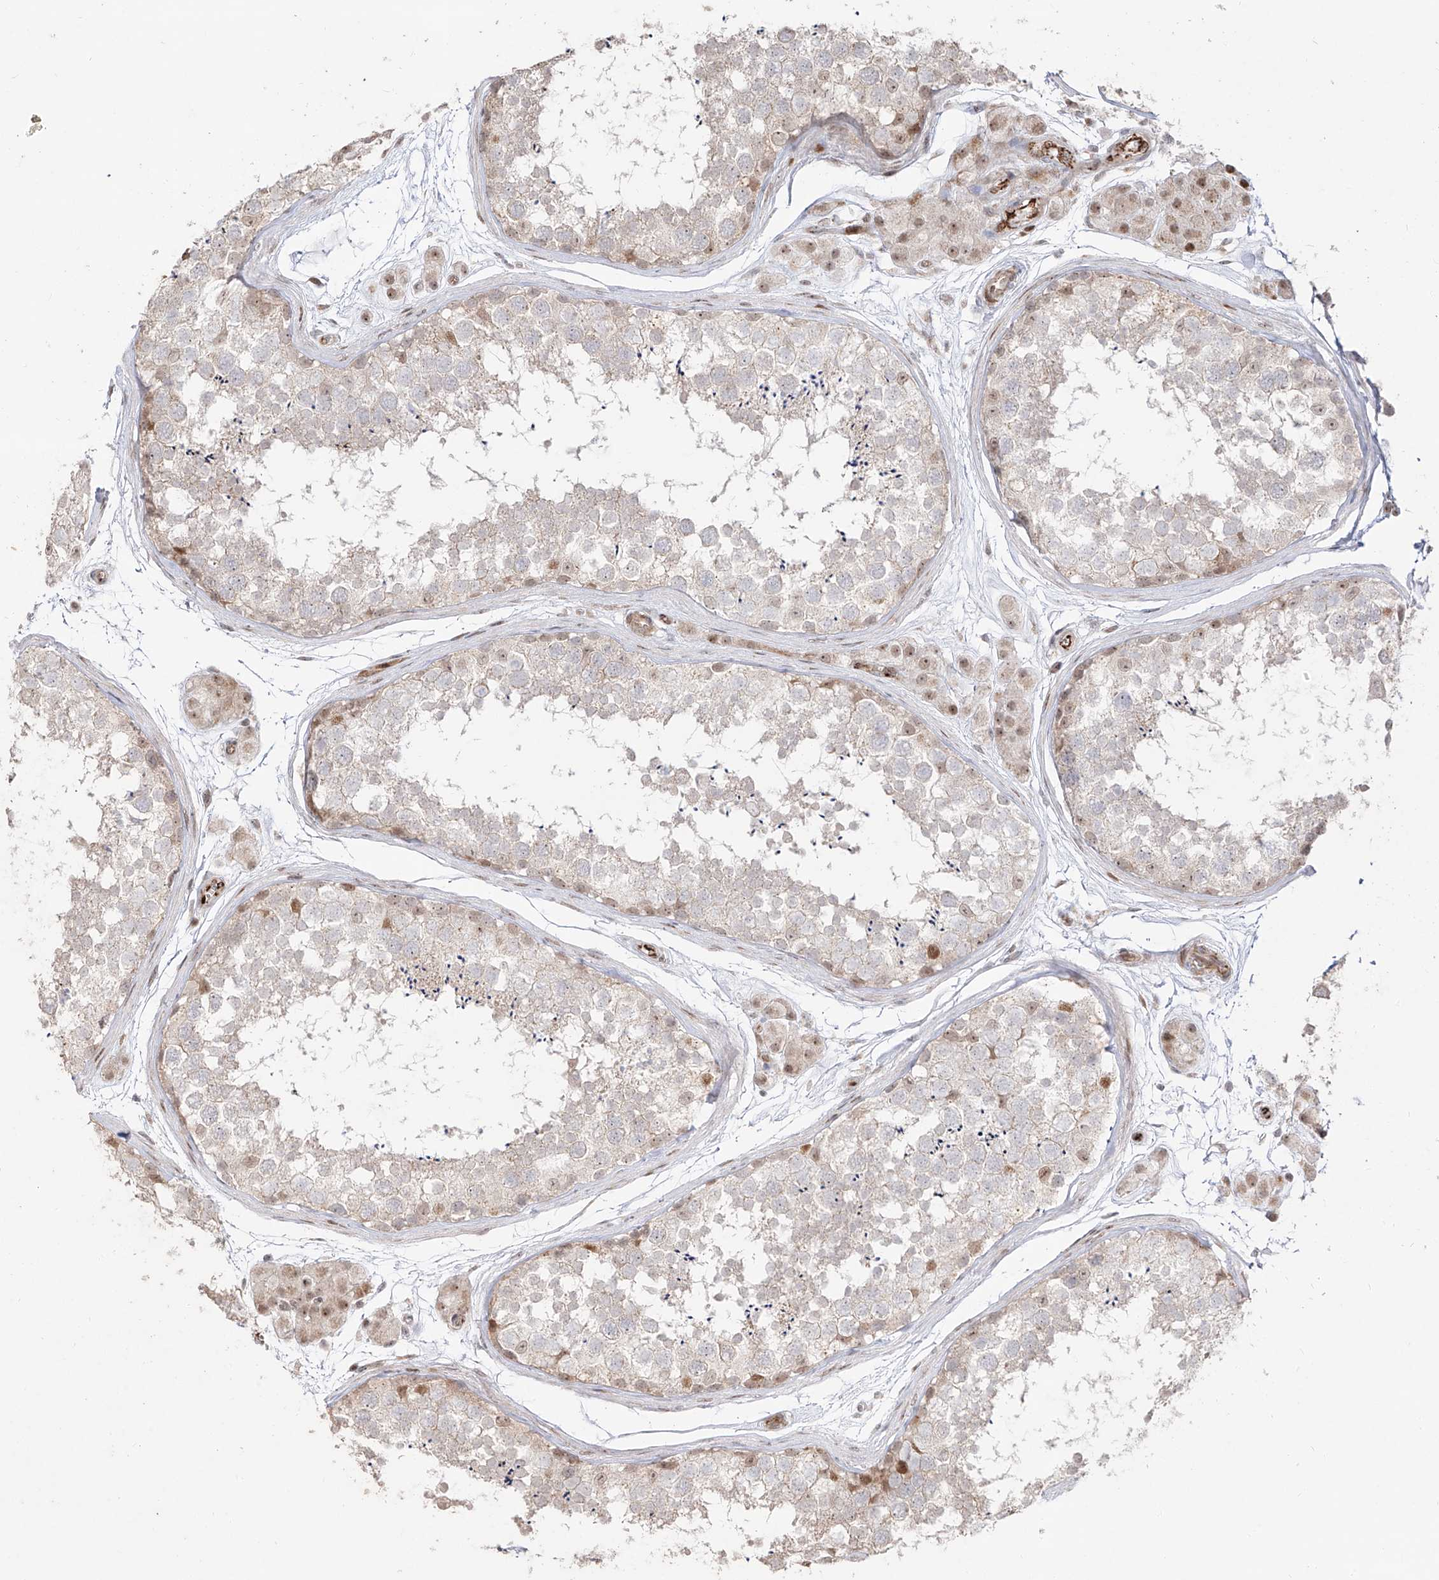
{"staining": {"intensity": "moderate", "quantity": "25%-75%", "location": "nuclear"}, "tissue": "testis", "cell_type": "Cells in seminiferous ducts", "image_type": "normal", "snomed": [{"axis": "morphology", "description": "Normal tissue, NOS"}, {"axis": "topography", "description": "Testis"}], "caption": "Moderate nuclear staining is seen in approximately 25%-75% of cells in seminiferous ducts in normal testis. (IHC, brightfield microscopy, high magnification).", "gene": "ZNF180", "patient": {"sex": "male", "age": 56}}